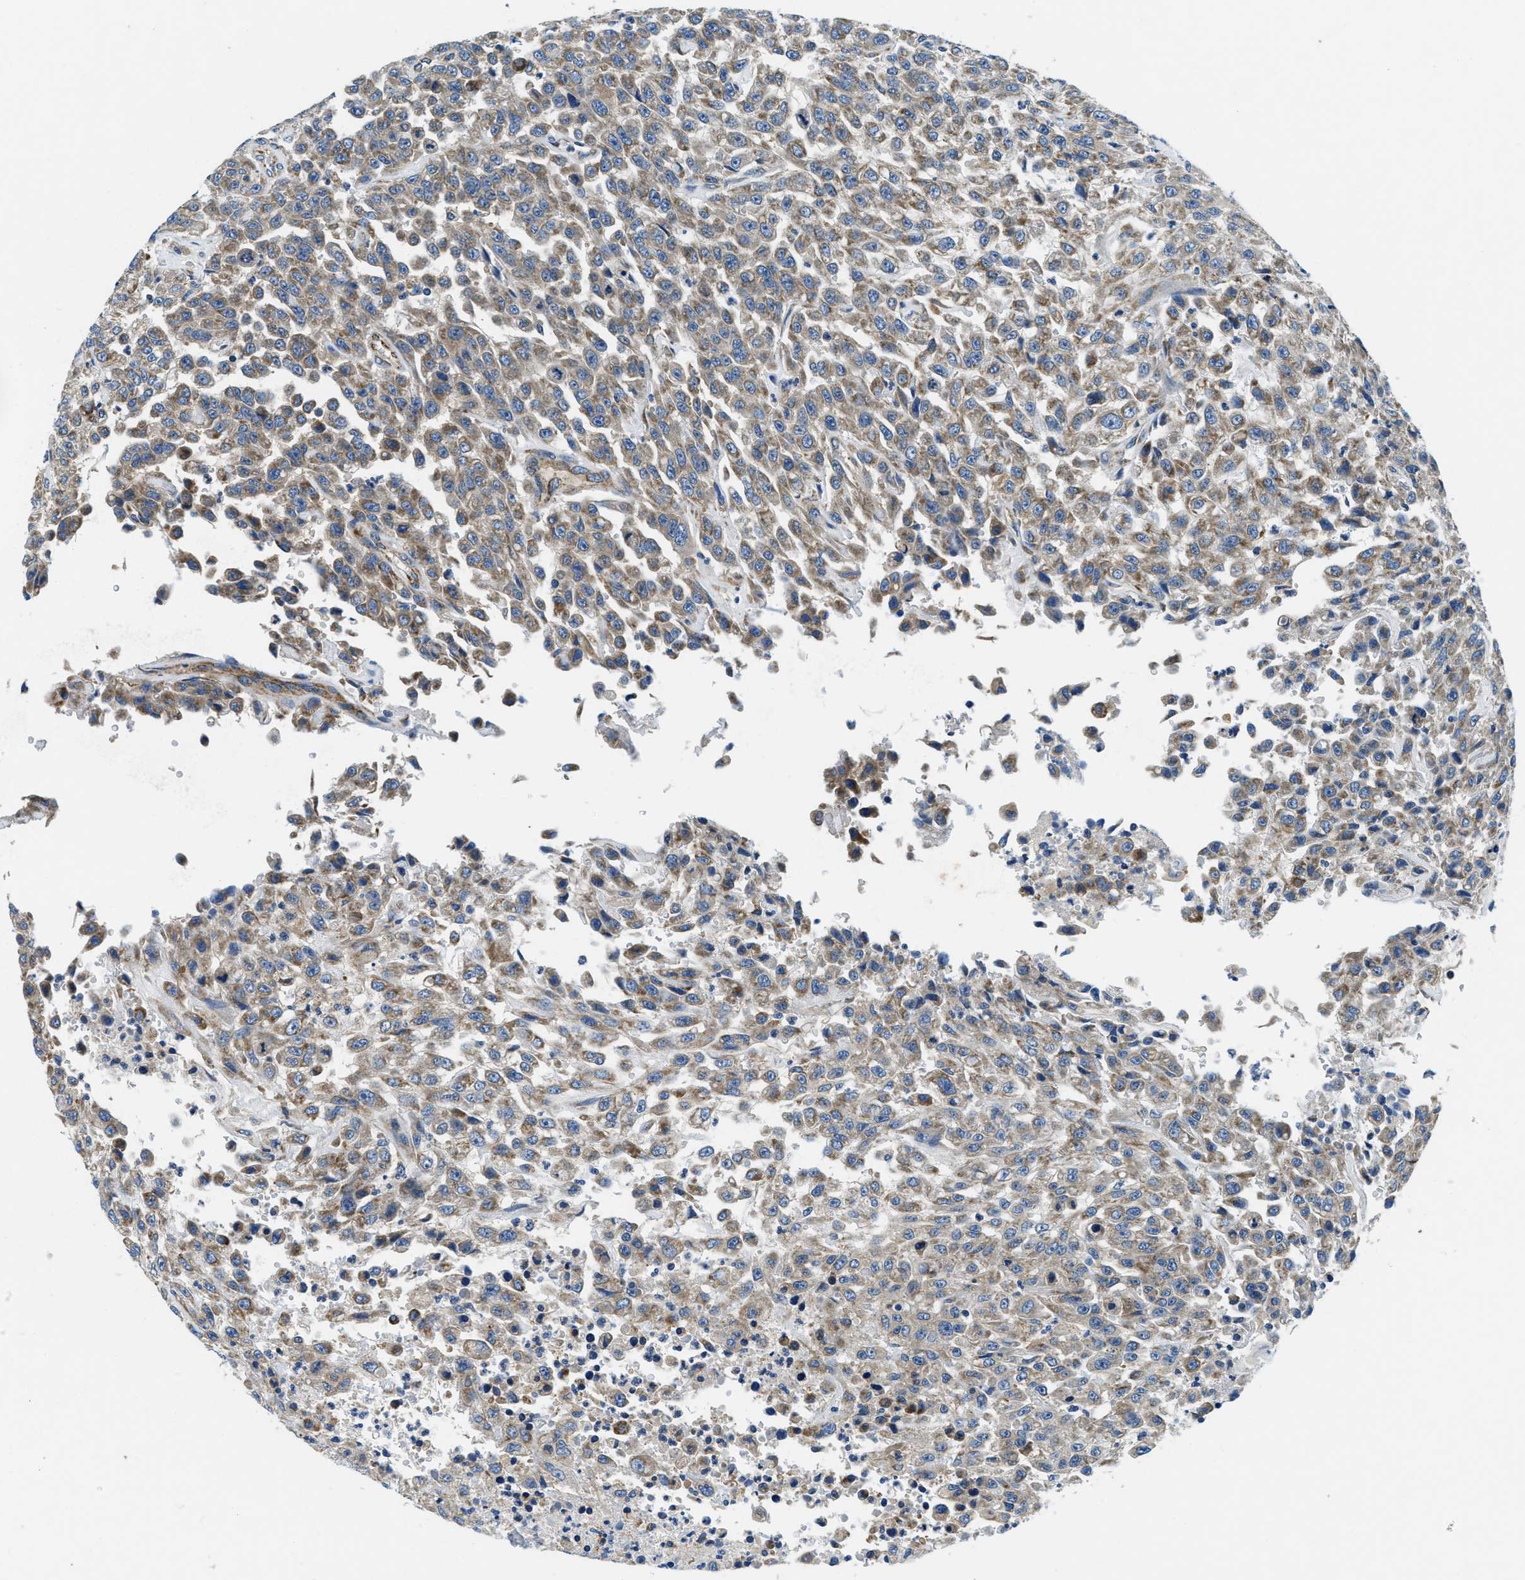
{"staining": {"intensity": "moderate", "quantity": "25%-75%", "location": "cytoplasmic/membranous"}, "tissue": "urothelial cancer", "cell_type": "Tumor cells", "image_type": "cancer", "snomed": [{"axis": "morphology", "description": "Urothelial carcinoma, High grade"}, {"axis": "topography", "description": "Urinary bladder"}], "caption": "About 25%-75% of tumor cells in urothelial cancer display moderate cytoplasmic/membranous protein positivity as visualized by brown immunohistochemical staining.", "gene": "SAMD4B", "patient": {"sex": "male", "age": 46}}